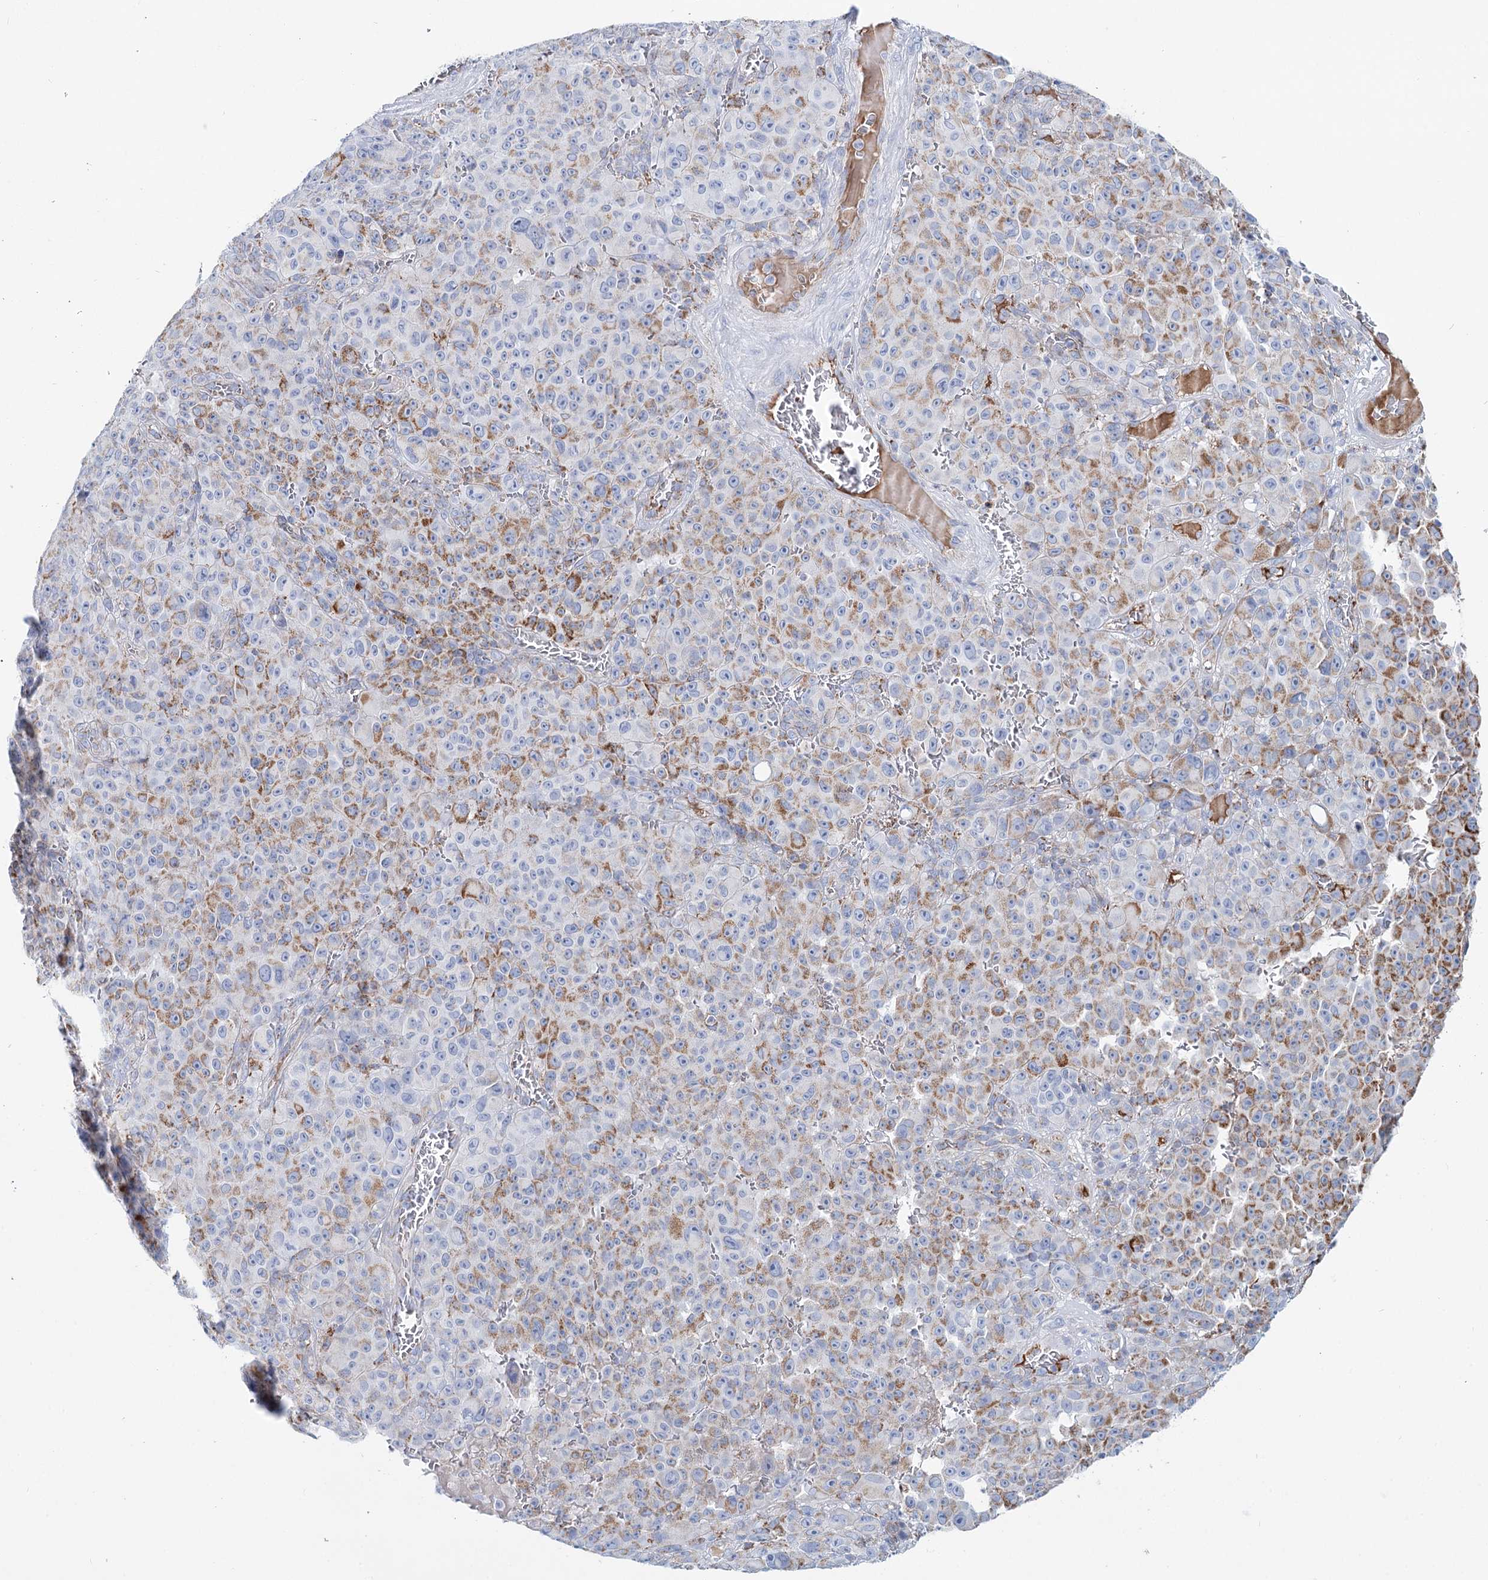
{"staining": {"intensity": "moderate", "quantity": "<25%", "location": "cytoplasmic/membranous"}, "tissue": "melanoma", "cell_type": "Tumor cells", "image_type": "cancer", "snomed": [{"axis": "morphology", "description": "Malignant melanoma, NOS"}, {"axis": "topography", "description": "Skin"}], "caption": "This is a micrograph of immunohistochemistry (IHC) staining of malignant melanoma, which shows moderate expression in the cytoplasmic/membranous of tumor cells.", "gene": "MCCC2", "patient": {"sex": "female", "age": 82}}